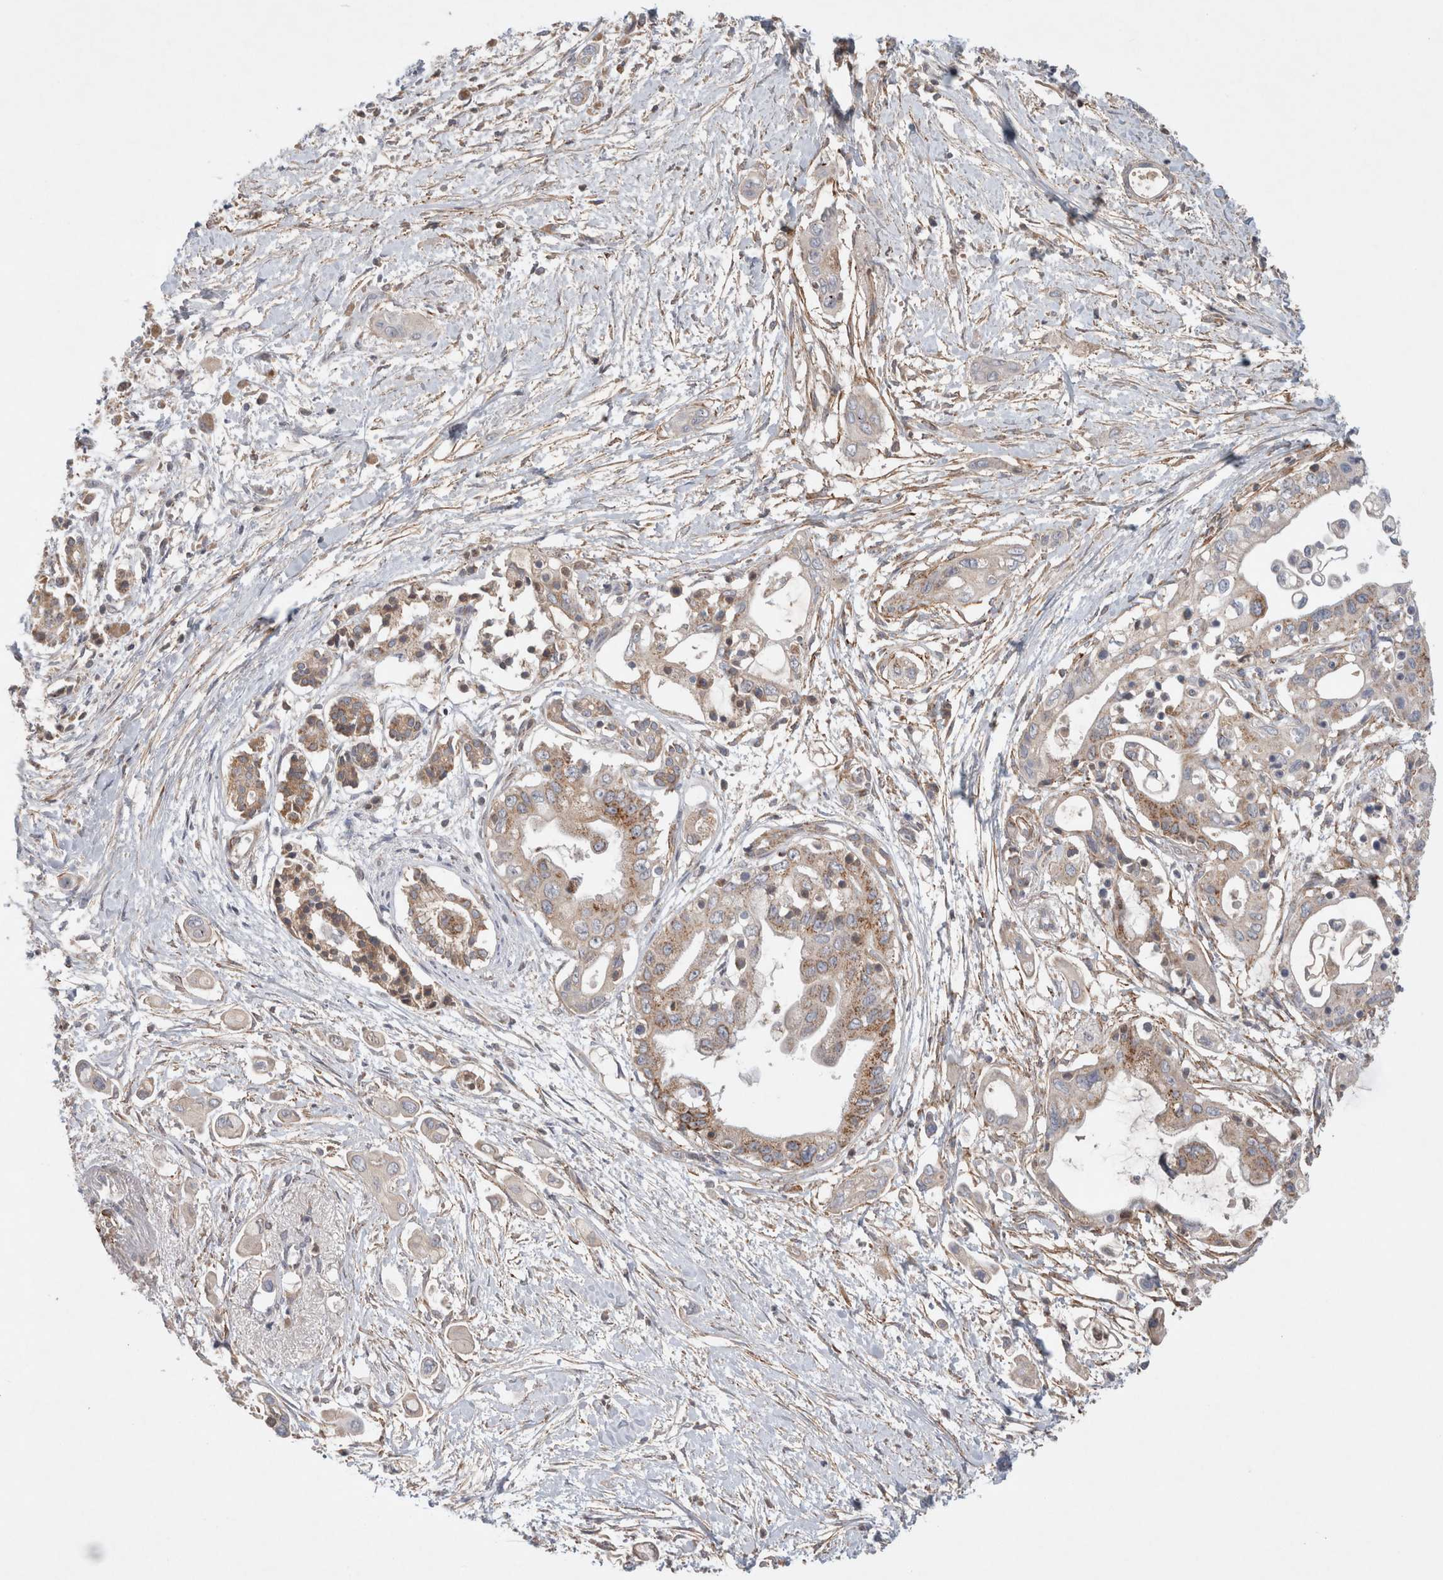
{"staining": {"intensity": "weak", "quantity": ">75%", "location": "cytoplasmic/membranous"}, "tissue": "pancreatic cancer", "cell_type": "Tumor cells", "image_type": "cancer", "snomed": [{"axis": "morphology", "description": "Adenocarcinoma, NOS"}, {"axis": "topography", "description": "Pancreas"}], "caption": "This image shows immunohistochemistry staining of pancreatic cancer, with low weak cytoplasmic/membranous expression in about >75% of tumor cells.", "gene": "MRPS28", "patient": {"sex": "male", "age": 59}}